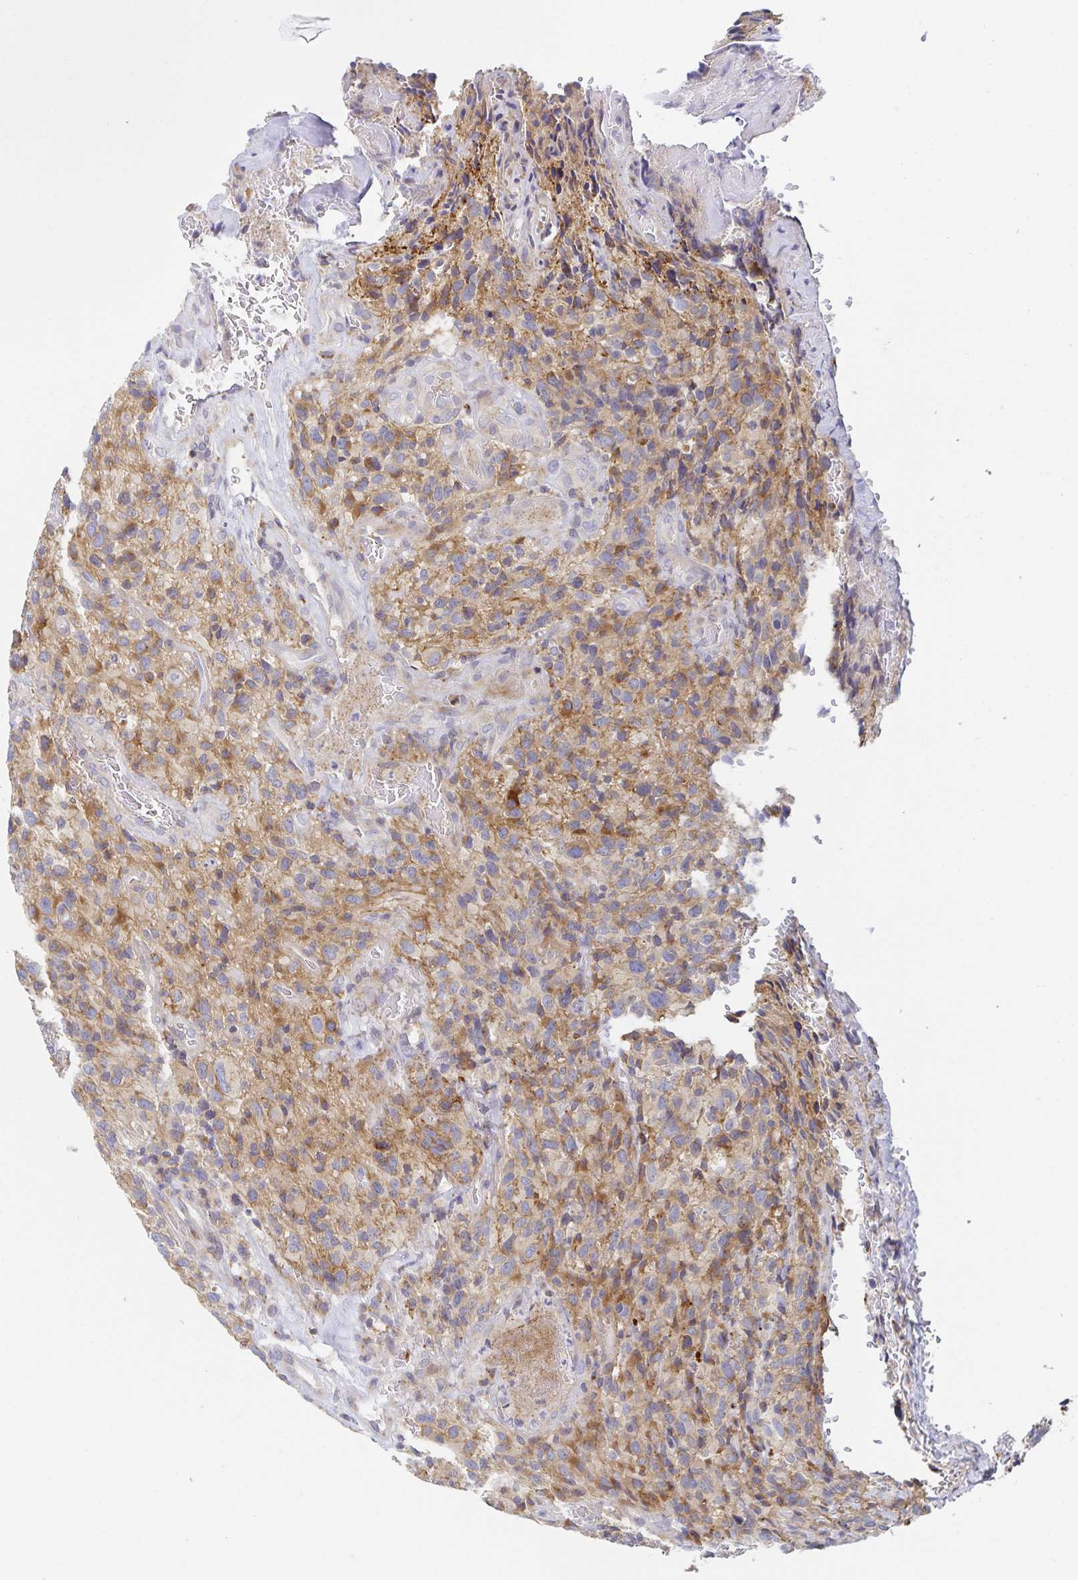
{"staining": {"intensity": "weak", "quantity": "25%-75%", "location": "cytoplasmic/membranous"}, "tissue": "glioma", "cell_type": "Tumor cells", "image_type": "cancer", "snomed": [{"axis": "morphology", "description": "Glioma, malignant, High grade"}, {"axis": "topography", "description": "Brain"}], "caption": "Immunohistochemical staining of malignant glioma (high-grade) demonstrates low levels of weak cytoplasmic/membranous protein expression in about 25%-75% of tumor cells. The staining is performed using DAB (3,3'-diaminobenzidine) brown chromogen to label protein expression. The nuclei are counter-stained blue using hematoxylin.", "gene": "NOMO1", "patient": {"sex": "male", "age": 76}}